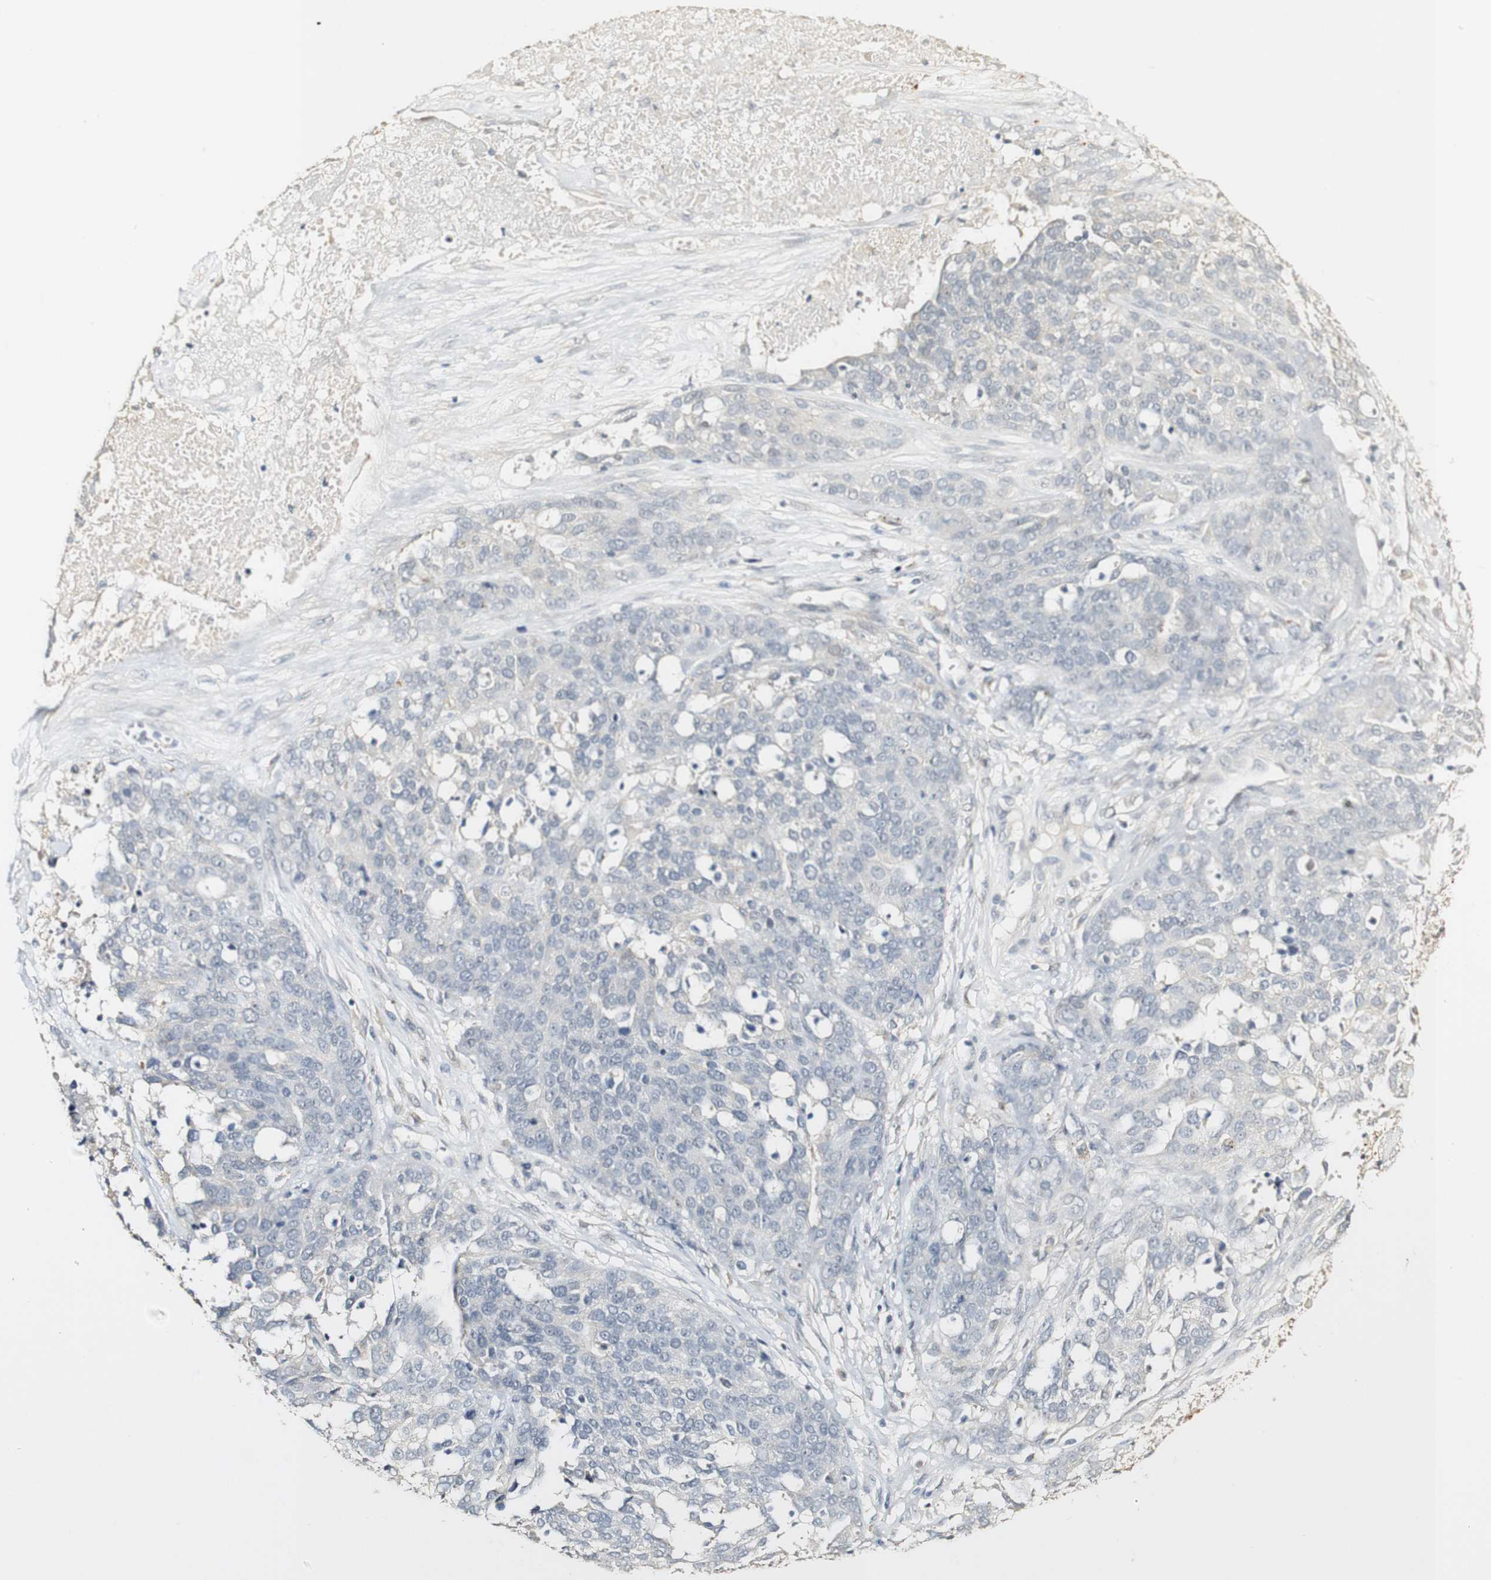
{"staining": {"intensity": "negative", "quantity": "none", "location": "none"}, "tissue": "ovarian cancer", "cell_type": "Tumor cells", "image_type": "cancer", "snomed": [{"axis": "morphology", "description": "Cystadenocarcinoma, serous, NOS"}, {"axis": "topography", "description": "Ovary"}], "caption": "The photomicrograph displays no significant positivity in tumor cells of serous cystadenocarcinoma (ovarian).", "gene": "SYT7", "patient": {"sex": "female", "age": 44}}